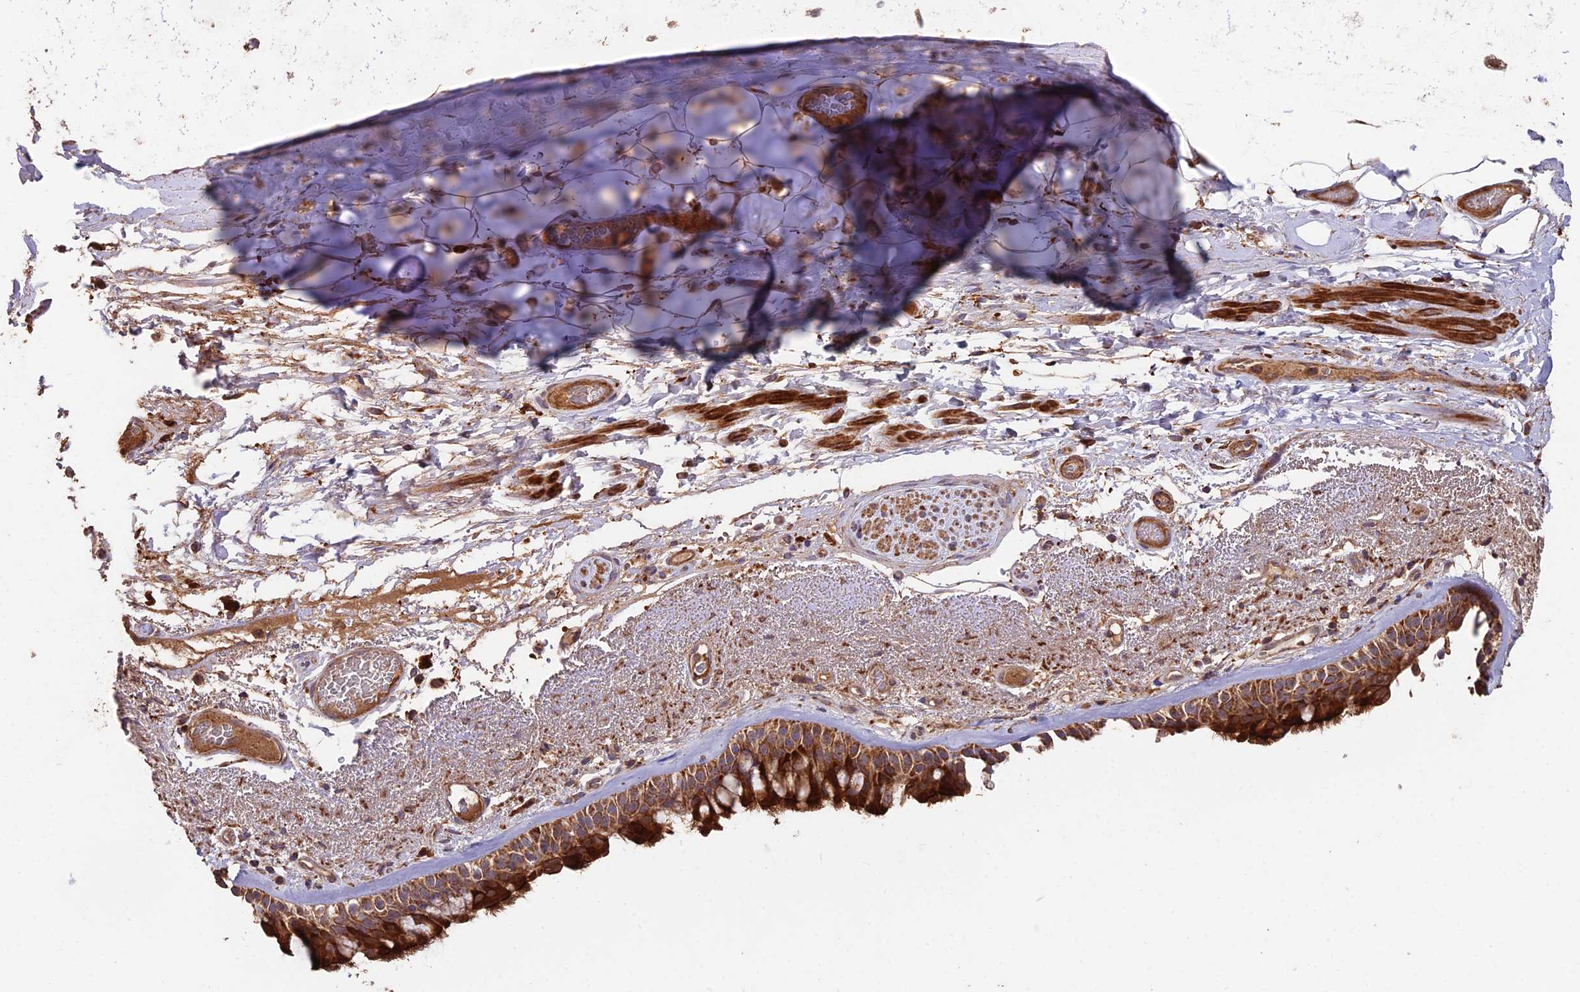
{"staining": {"intensity": "strong", "quantity": ">75%", "location": "cytoplasmic/membranous"}, "tissue": "bronchus", "cell_type": "Respiratory epithelial cells", "image_type": "normal", "snomed": [{"axis": "morphology", "description": "Normal tissue, NOS"}, {"axis": "morphology", "description": "Squamous cell carcinoma, NOS"}, {"axis": "topography", "description": "Lymph node"}, {"axis": "topography", "description": "Bronchus"}, {"axis": "topography", "description": "Lung"}], "caption": "This is a micrograph of immunohistochemistry staining of normal bronchus, which shows strong staining in the cytoplasmic/membranous of respiratory epithelial cells.", "gene": "IFT22", "patient": {"sex": "male", "age": 66}}